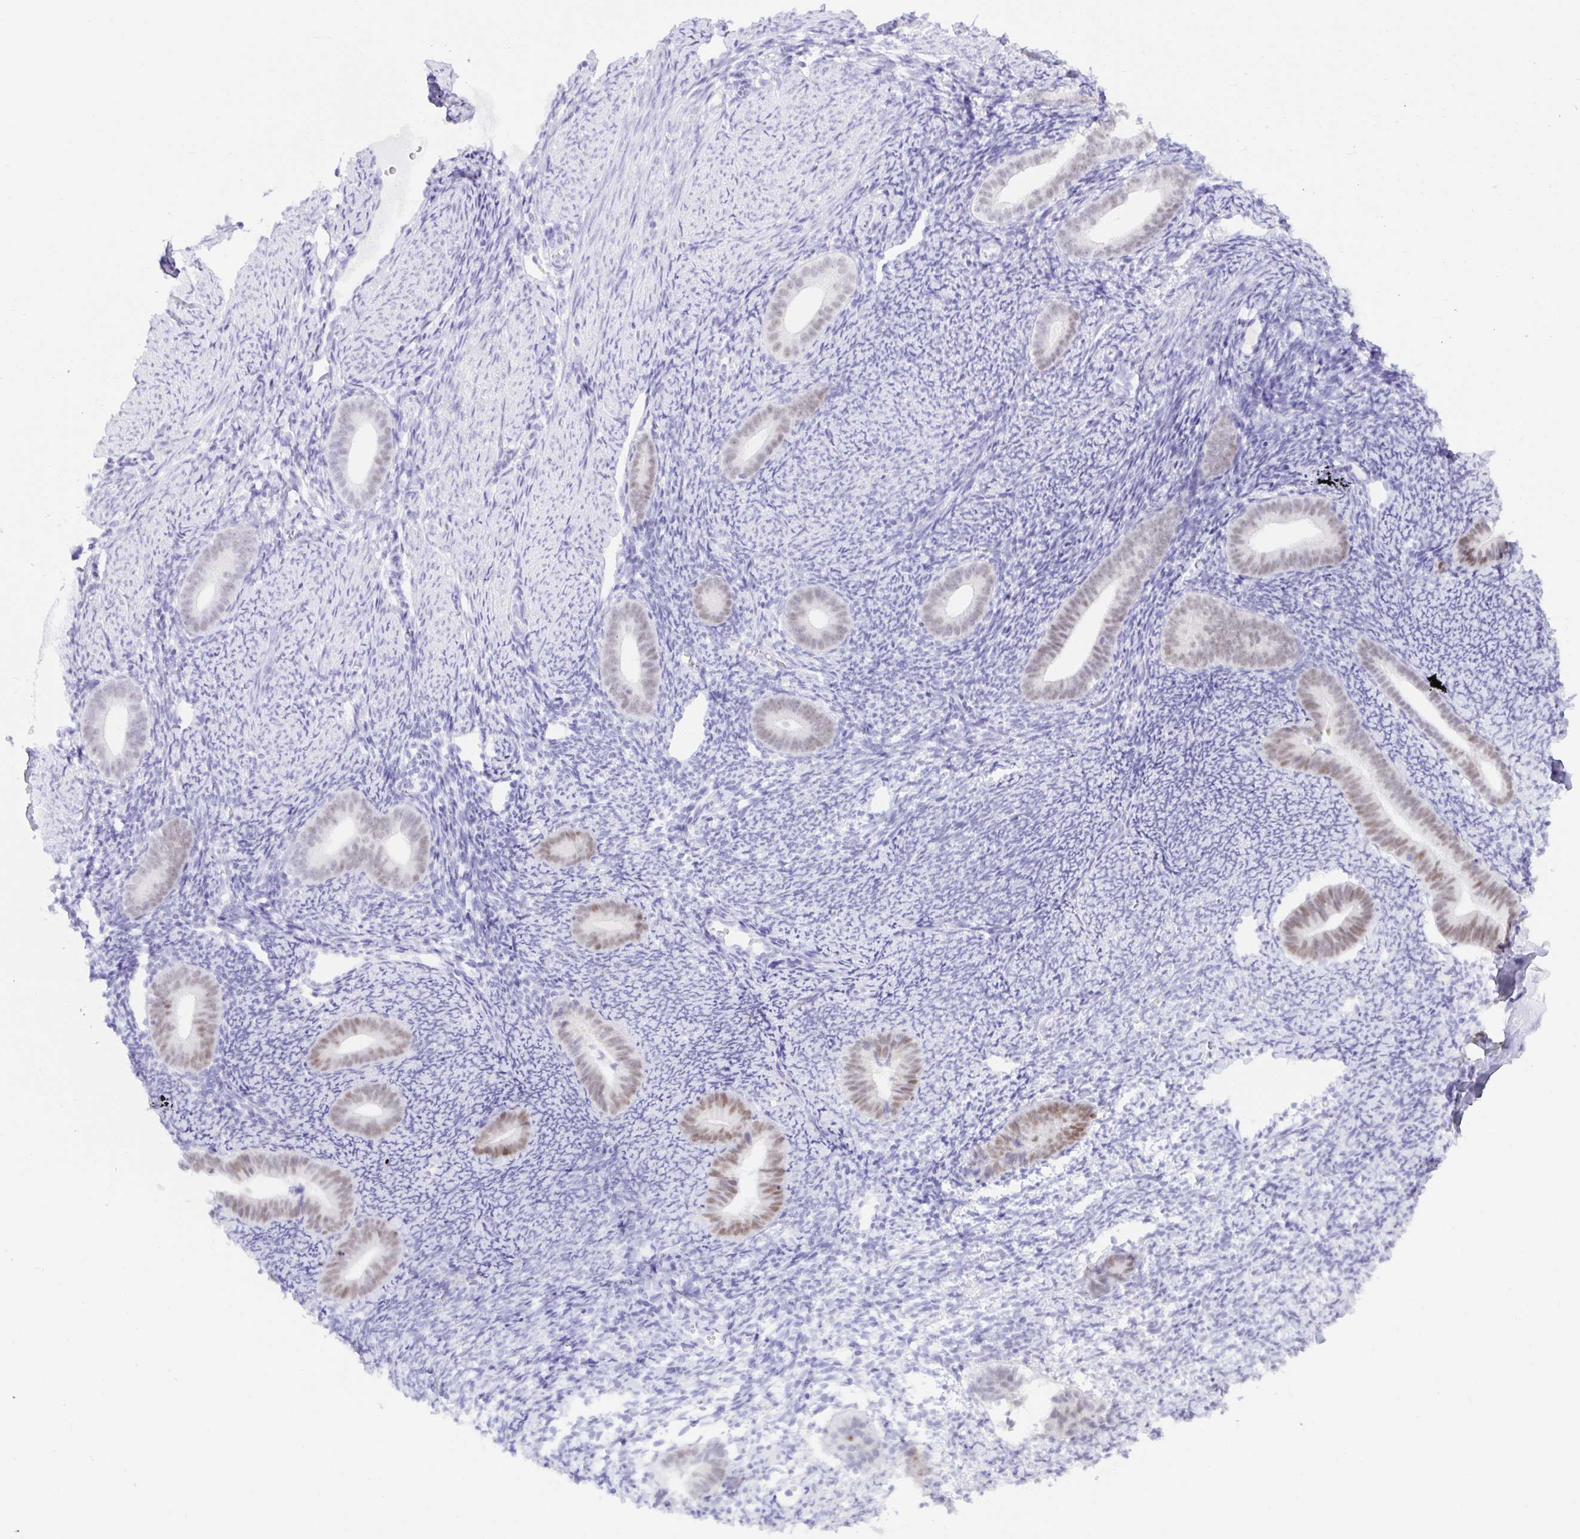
{"staining": {"intensity": "negative", "quantity": "none", "location": "none"}, "tissue": "endometrium", "cell_type": "Cells in endometrial stroma", "image_type": "normal", "snomed": [{"axis": "morphology", "description": "Normal tissue, NOS"}, {"axis": "topography", "description": "Endometrium"}], "caption": "Immunohistochemical staining of benign human endometrium demonstrates no significant expression in cells in endometrial stroma.", "gene": "PAX8", "patient": {"sex": "female", "age": 39}}